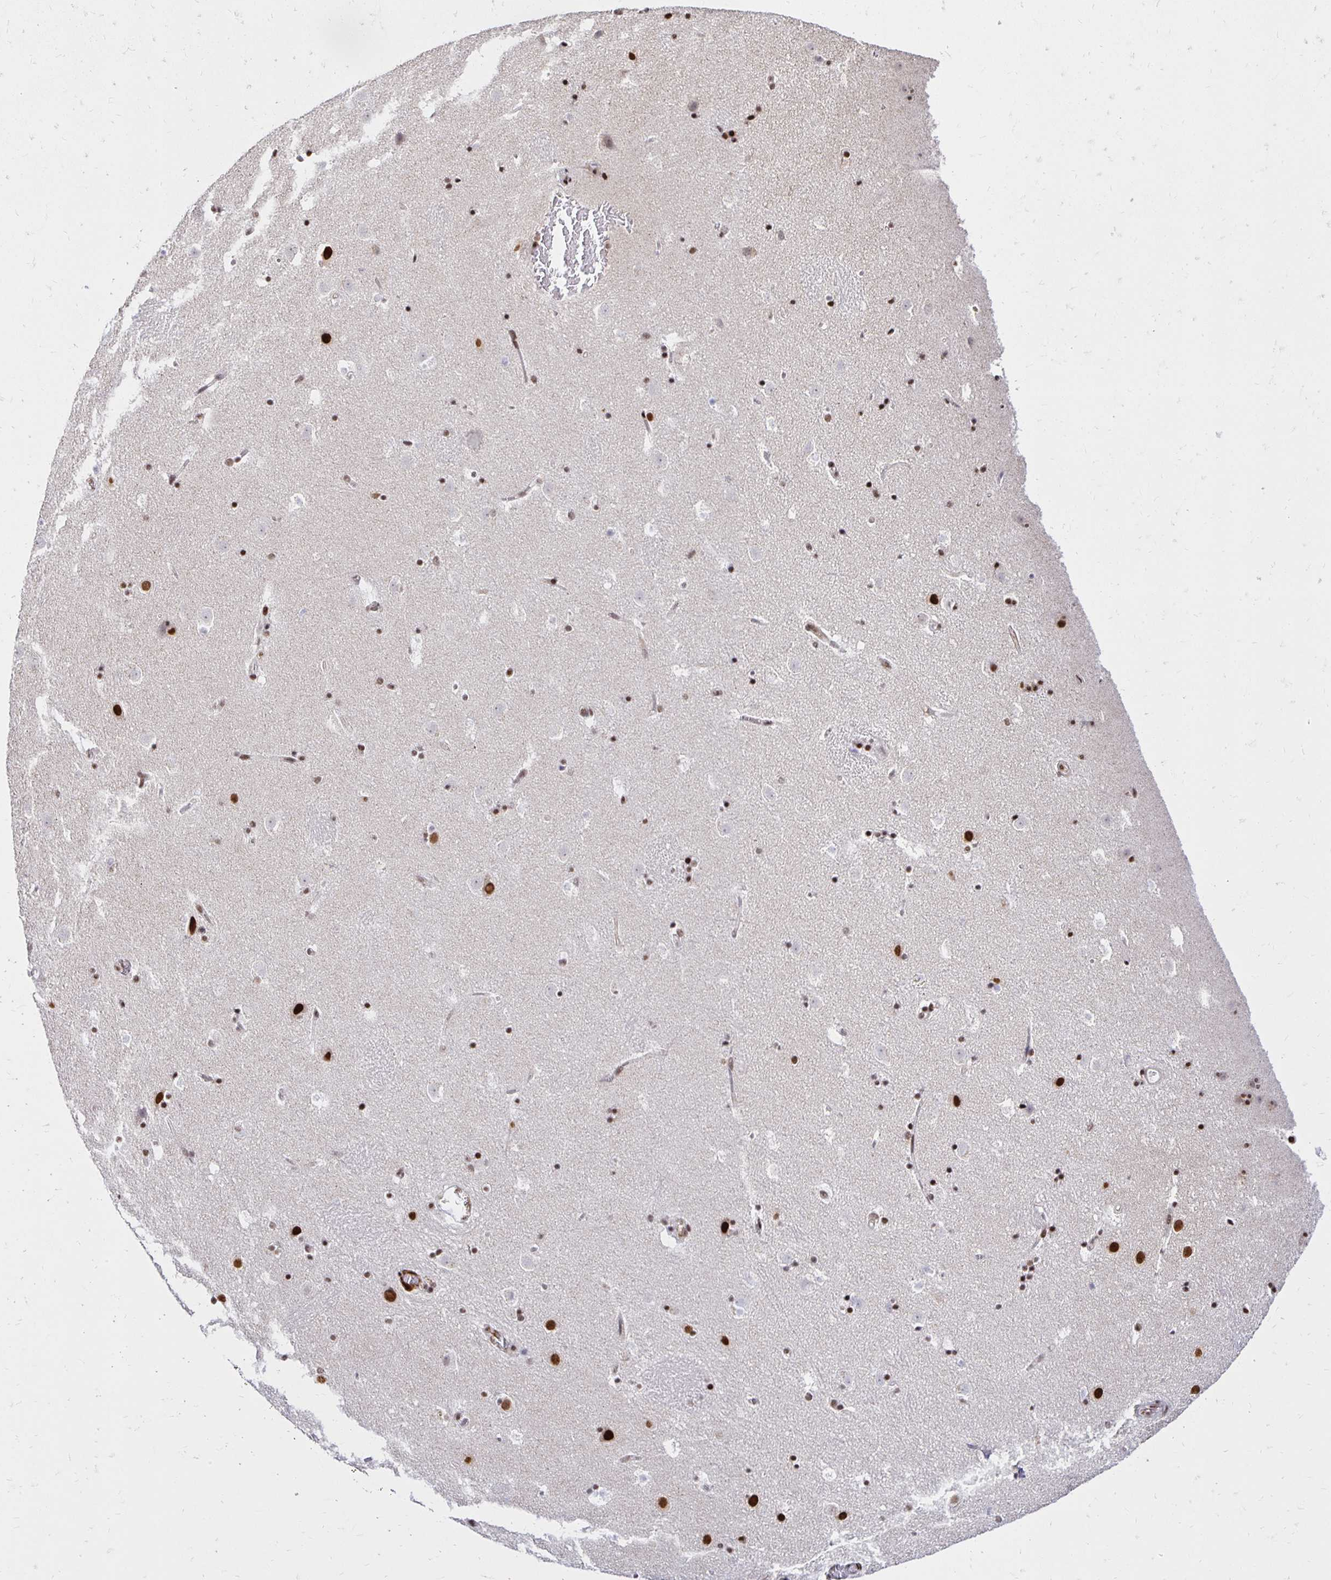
{"staining": {"intensity": "moderate", "quantity": ">75%", "location": "nuclear"}, "tissue": "caudate", "cell_type": "Glial cells", "image_type": "normal", "snomed": [{"axis": "morphology", "description": "Normal tissue, NOS"}, {"axis": "topography", "description": "Lateral ventricle wall"}], "caption": "IHC staining of normal caudate, which shows medium levels of moderate nuclear positivity in approximately >75% of glial cells indicating moderate nuclear protein positivity. The staining was performed using DAB (3,3'-diaminobenzidine) (brown) for protein detection and nuclei were counterstained in hematoxylin (blue).", "gene": "ZNF579", "patient": {"sex": "male", "age": 37}}